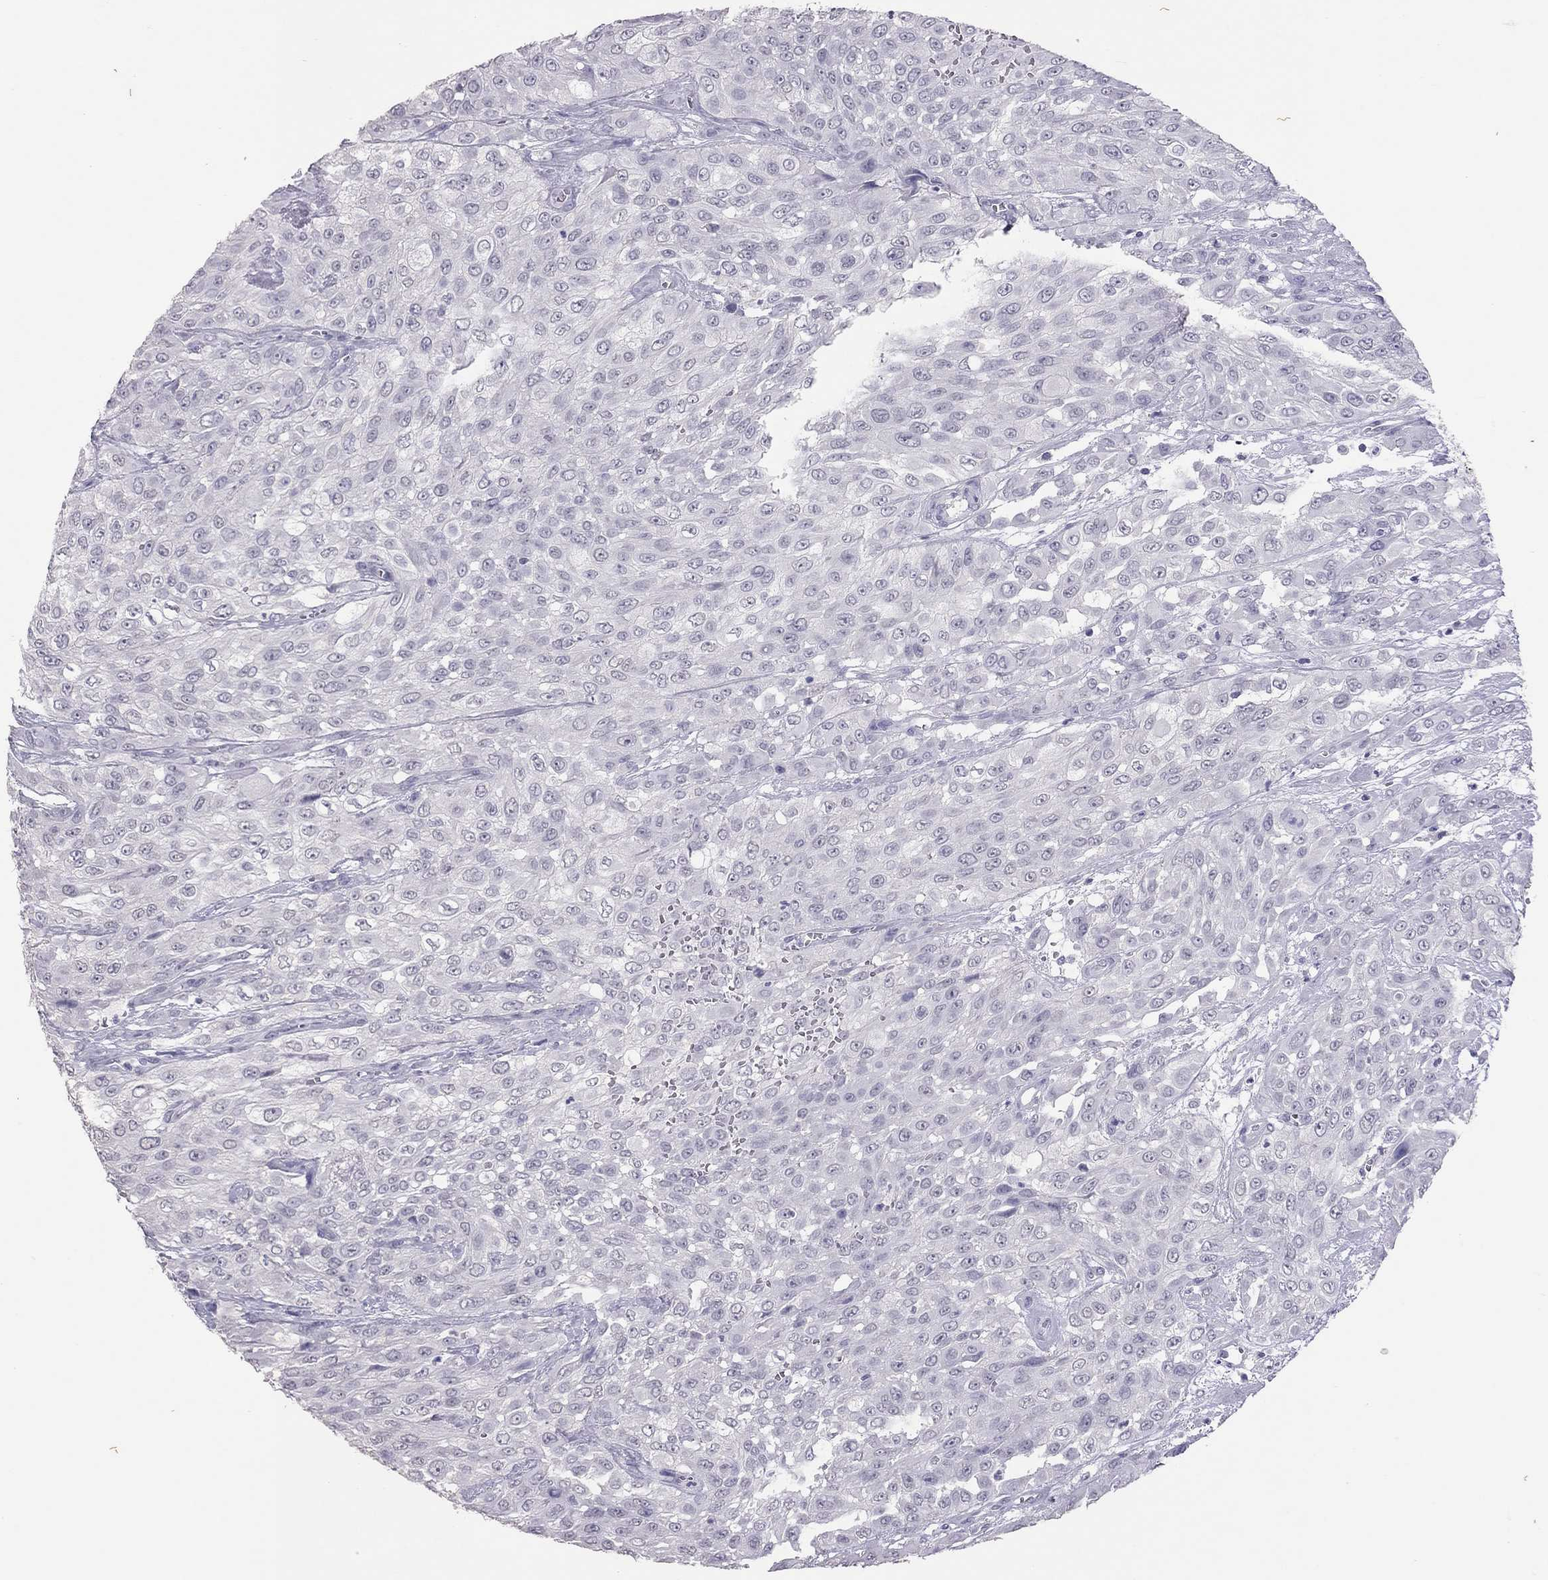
{"staining": {"intensity": "negative", "quantity": "none", "location": "none"}, "tissue": "urothelial cancer", "cell_type": "Tumor cells", "image_type": "cancer", "snomed": [{"axis": "morphology", "description": "Urothelial carcinoma, High grade"}, {"axis": "topography", "description": "Urinary bladder"}], "caption": "Histopathology image shows no protein positivity in tumor cells of high-grade urothelial carcinoma tissue.", "gene": "PSMB11", "patient": {"sex": "male", "age": 57}}